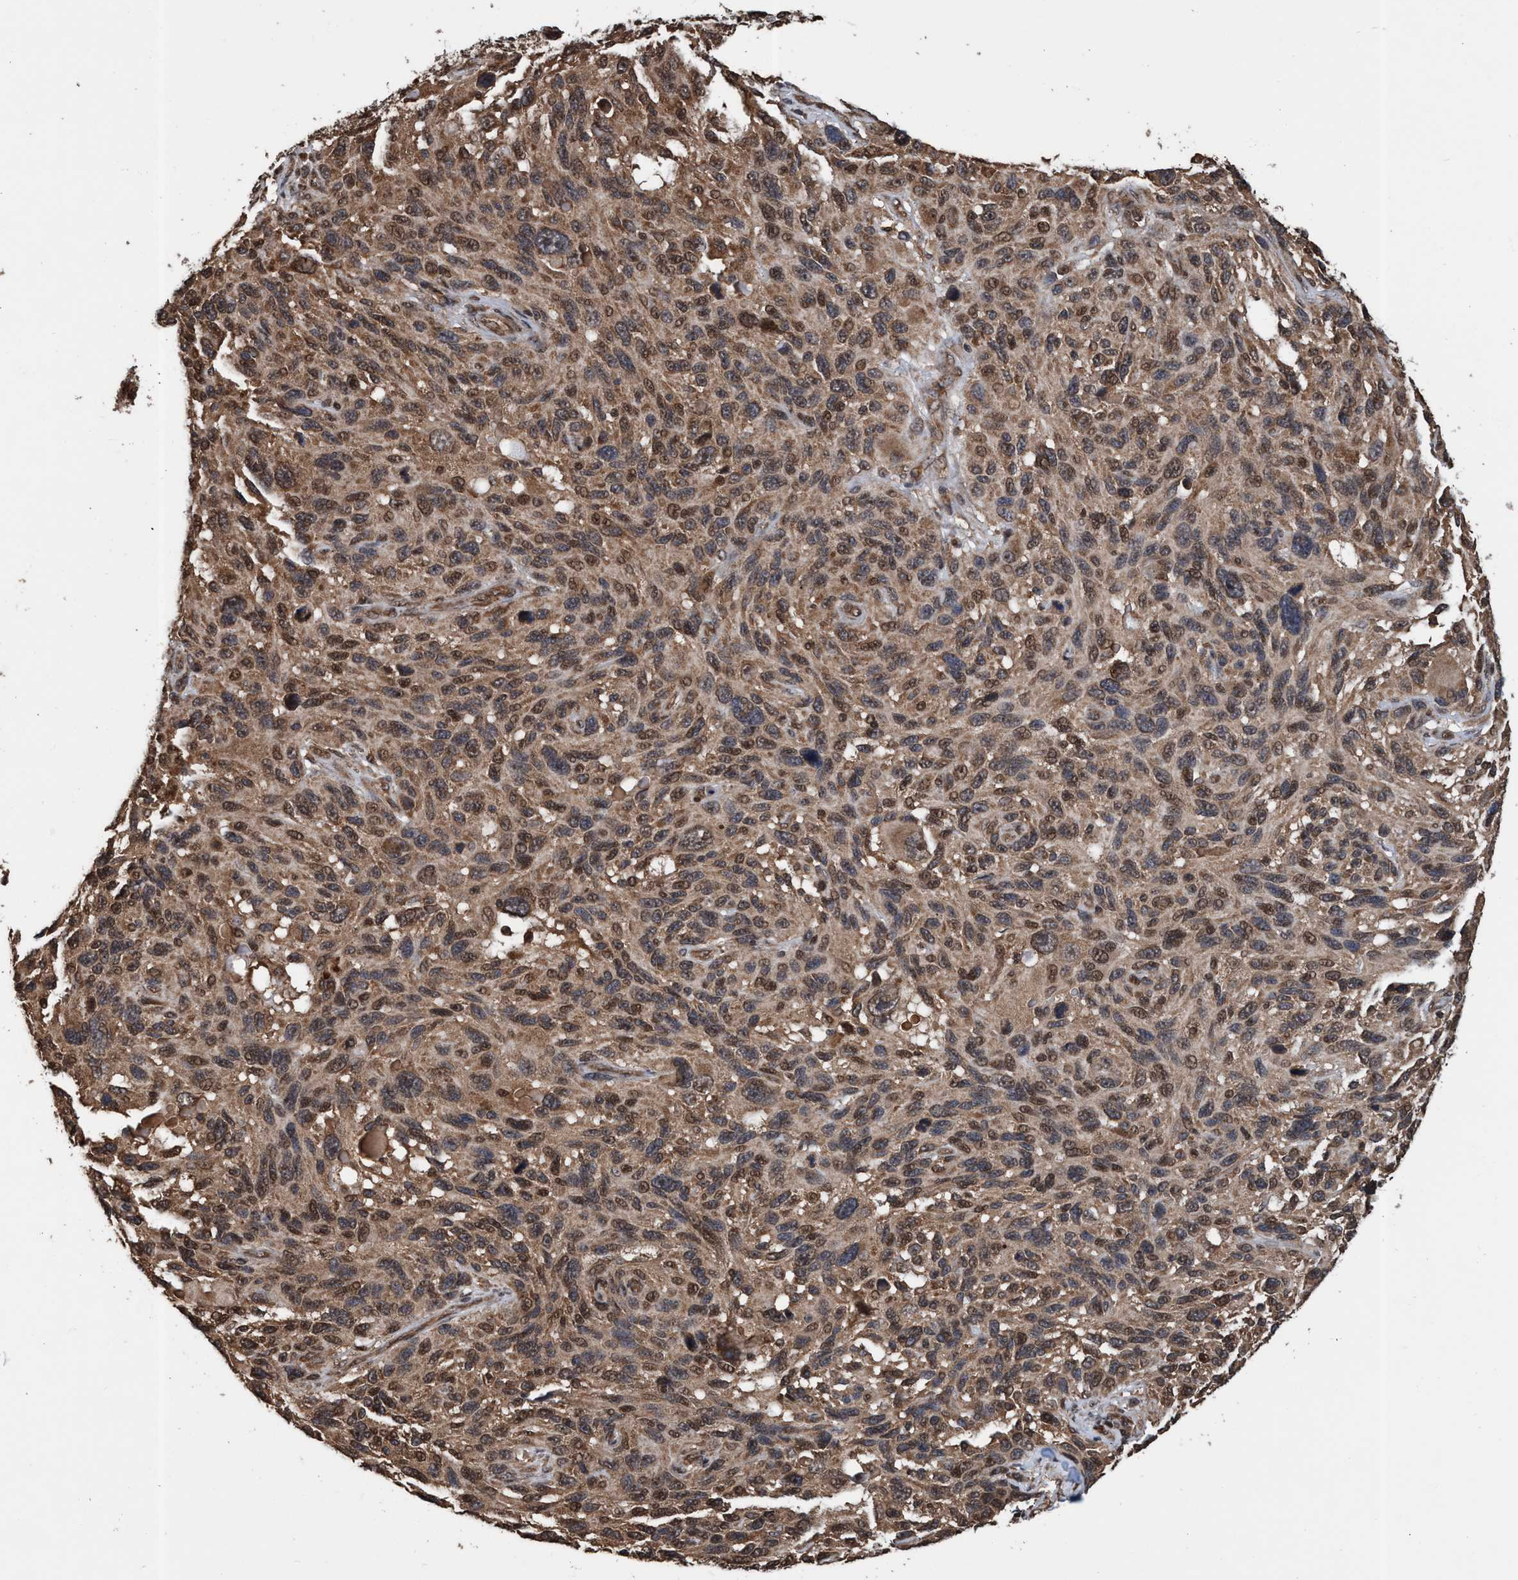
{"staining": {"intensity": "moderate", "quantity": ">75%", "location": "cytoplasmic/membranous,nuclear"}, "tissue": "melanoma", "cell_type": "Tumor cells", "image_type": "cancer", "snomed": [{"axis": "morphology", "description": "Malignant melanoma, NOS"}, {"axis": "topography", "description": "Skin"}], "caption": "This micrograph reveals malignant melanoma stained with IHC to label a protein in brown. The cytoplasmic/membranous and nuclear of tumor cells show moderate positivity for the protein. Nuclei are counter-stained blue.", "gene": "TRPC7", "patient": {"sex": "male", "age": 53}}